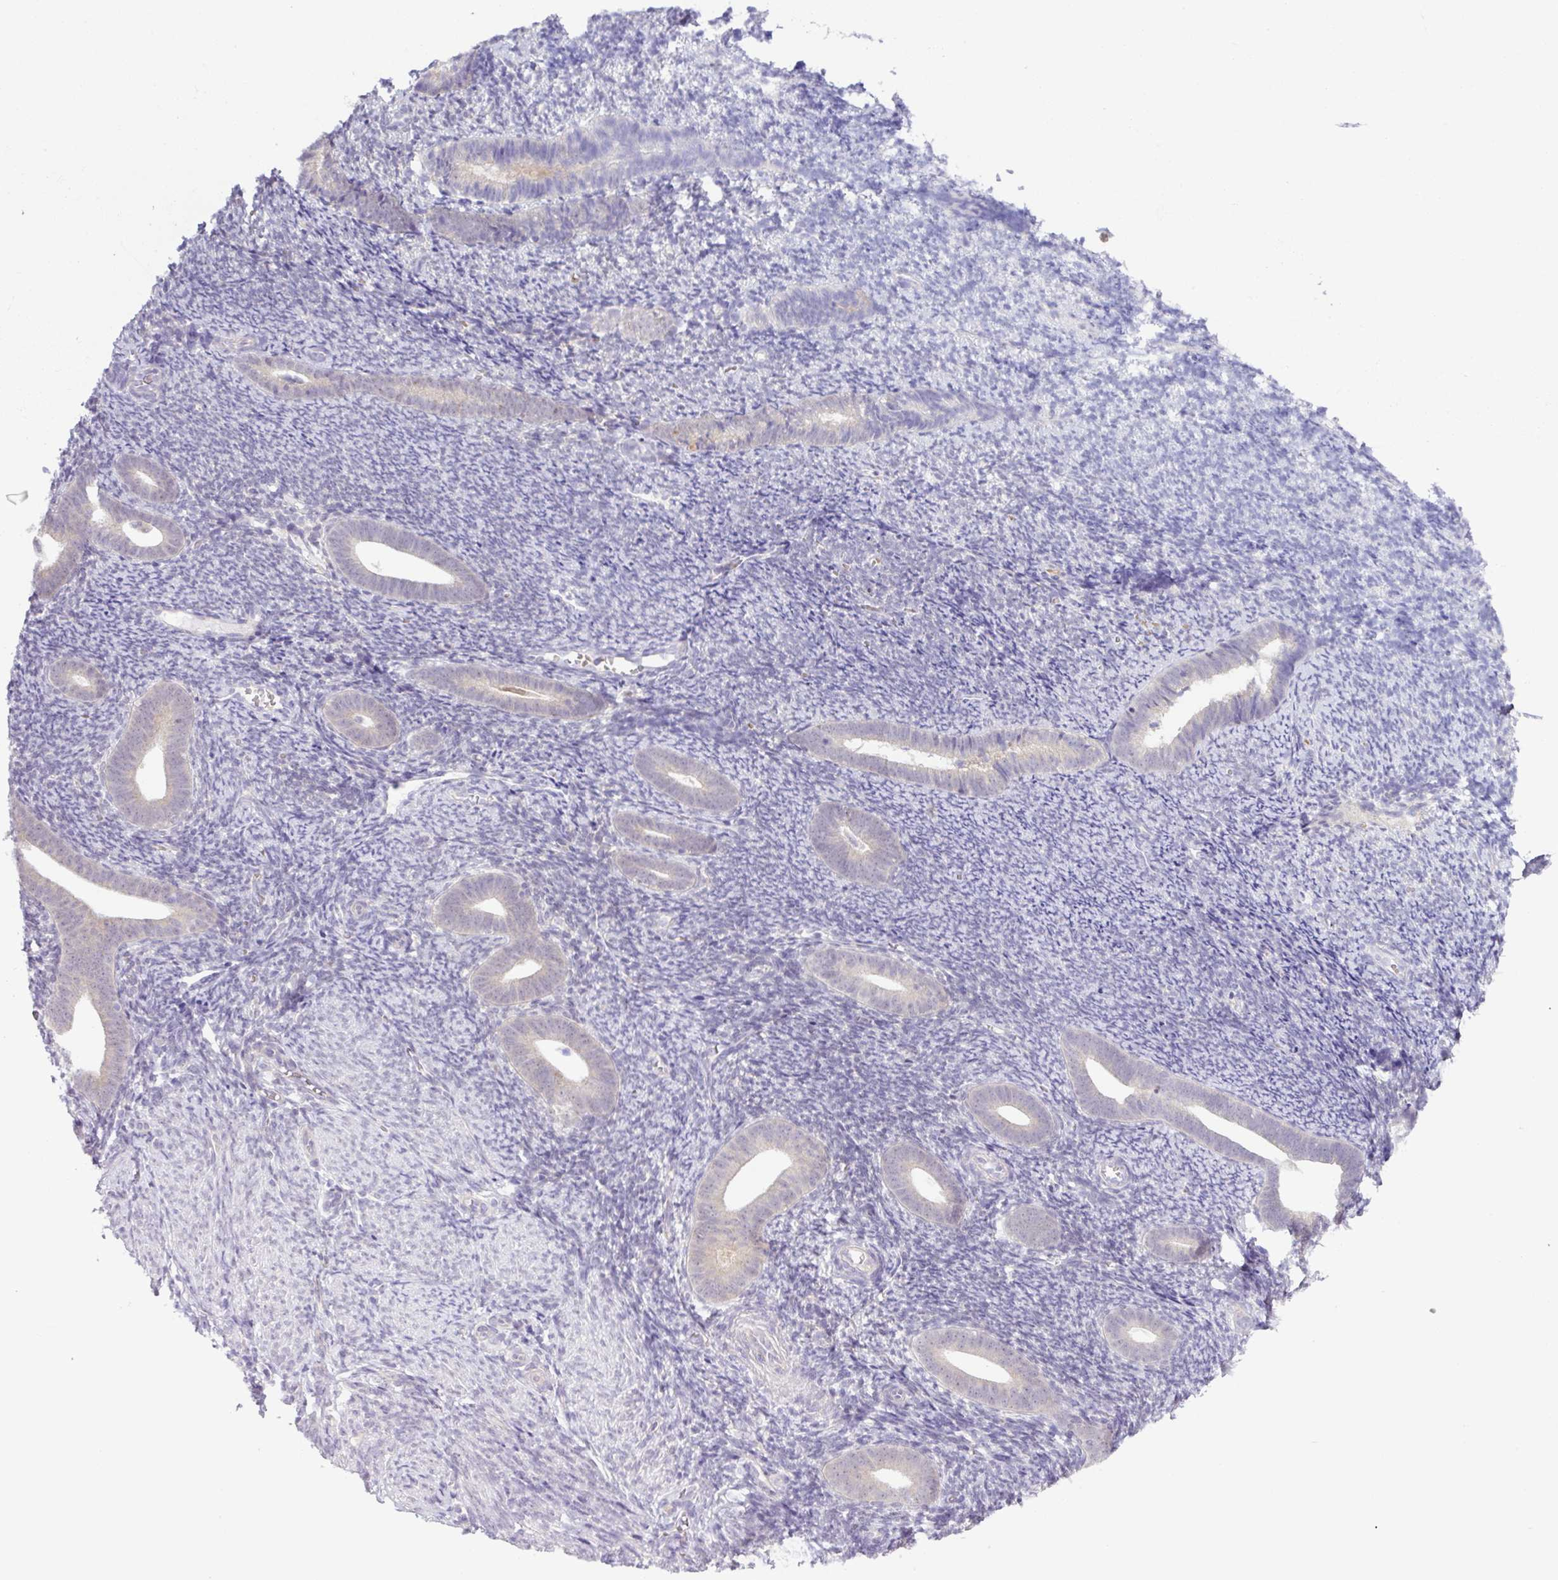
{"staining": {"intensity": "negative", "quantity": "none", "location": "none"}, "tissue": "endometrium", "cell_type": "Cells in endometrial stroma", "image_type": "normal", "snomed": [{"axis": "morphology", "description": "Normal tissue, NOS"}, {"axis": "topography", "description": "Endometrium"}], "caption": "A micrograph of human endometrium is negative for staining in cells in endometrial stroma.", "gene": "TONSL", "patient": {"sex": "female", "age": 39}}